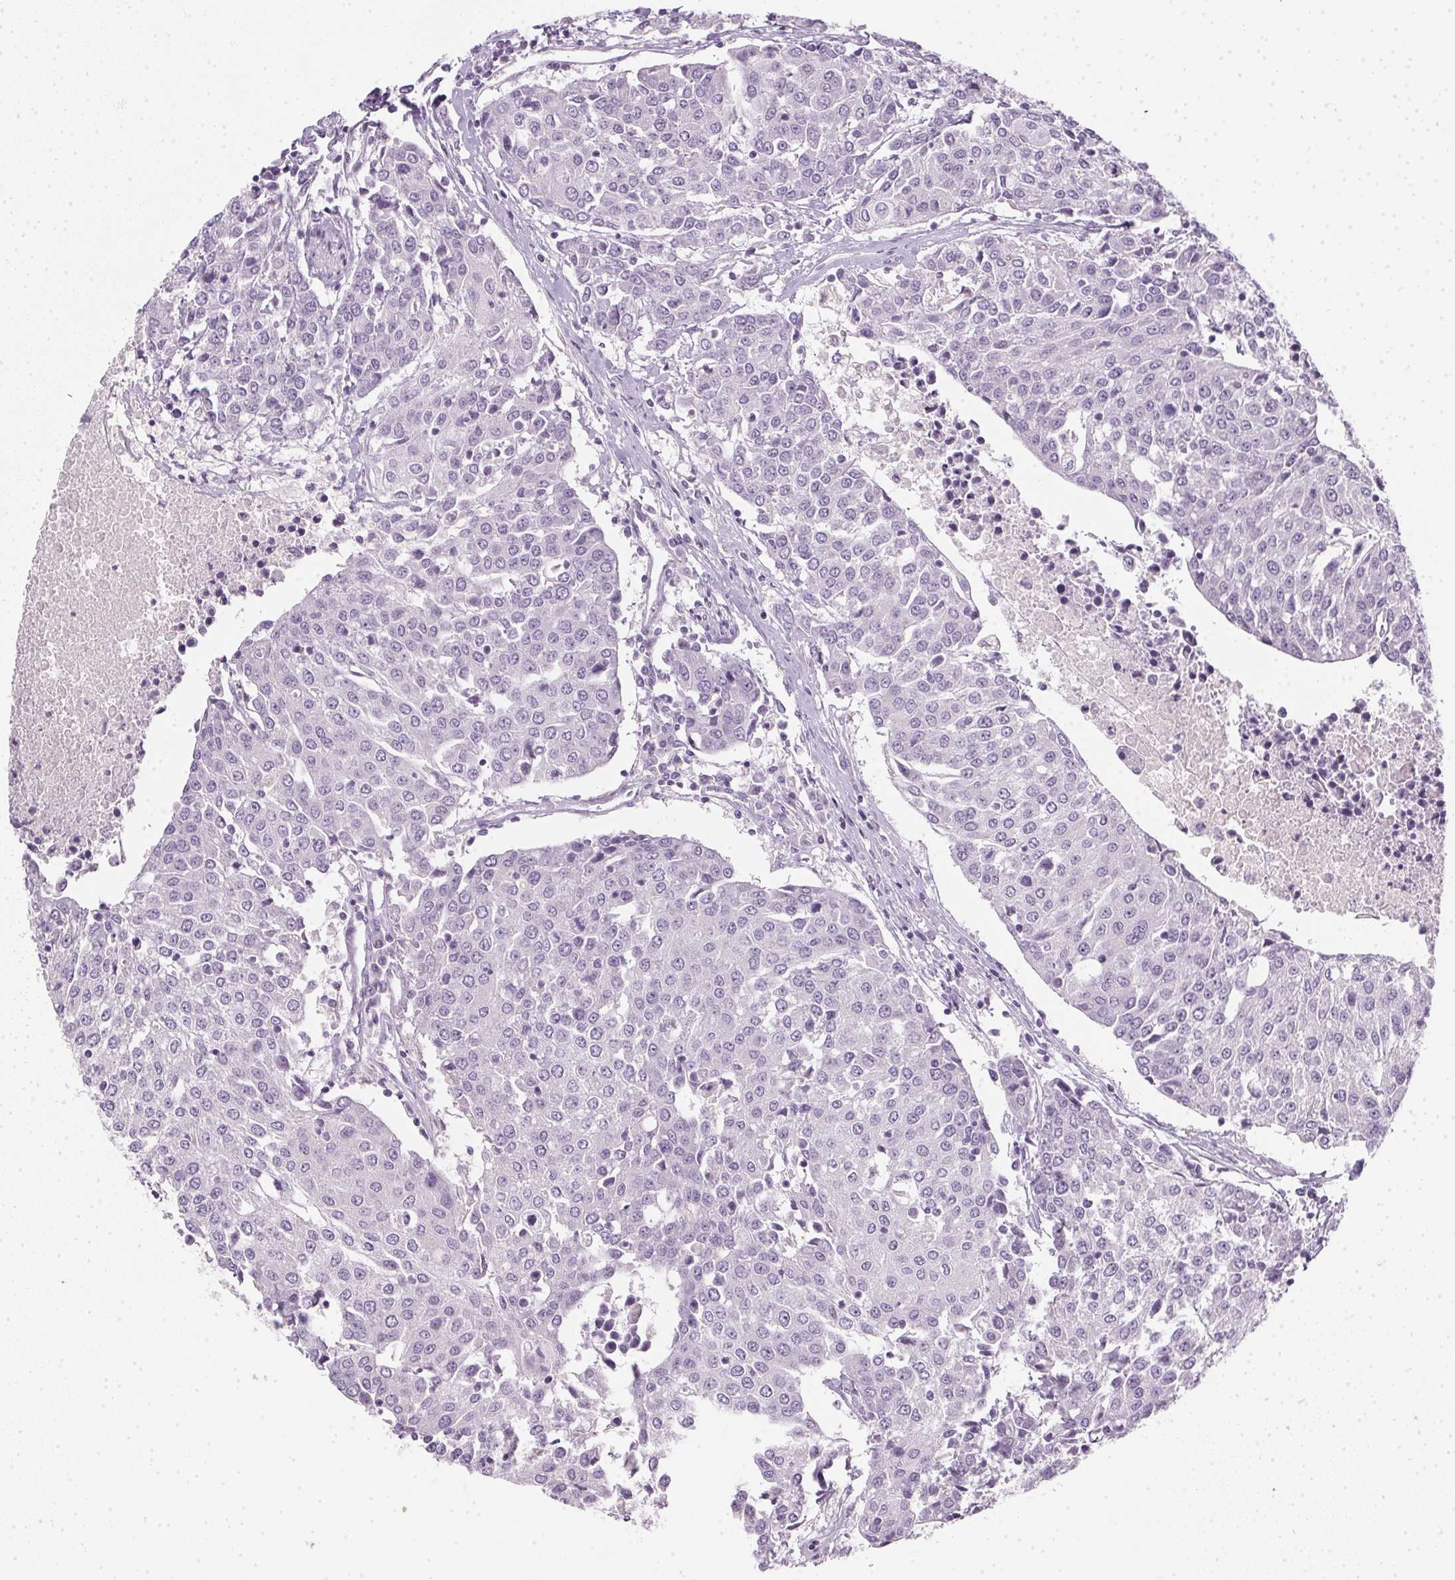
{"staining": {"intensity": "negative", "quantity": "none", "location": "none"}, "tissue": "urothelial cancer", "cell_type": "Tumor cells", "image_type": "cancer", "snomed": [{"axis": "morphology", "description": "Urothelial carcinoma, High grade"}, {"axis": "topography", "description": "Urinary bladder"}], "caption": "A photomicrograph of urothelial carcinoma (high-grade) stained for a protein demonstrates no brown staining in tumor cells.", "gene": "TMEM72", "patient": {"sex": "female", "age": 85}}